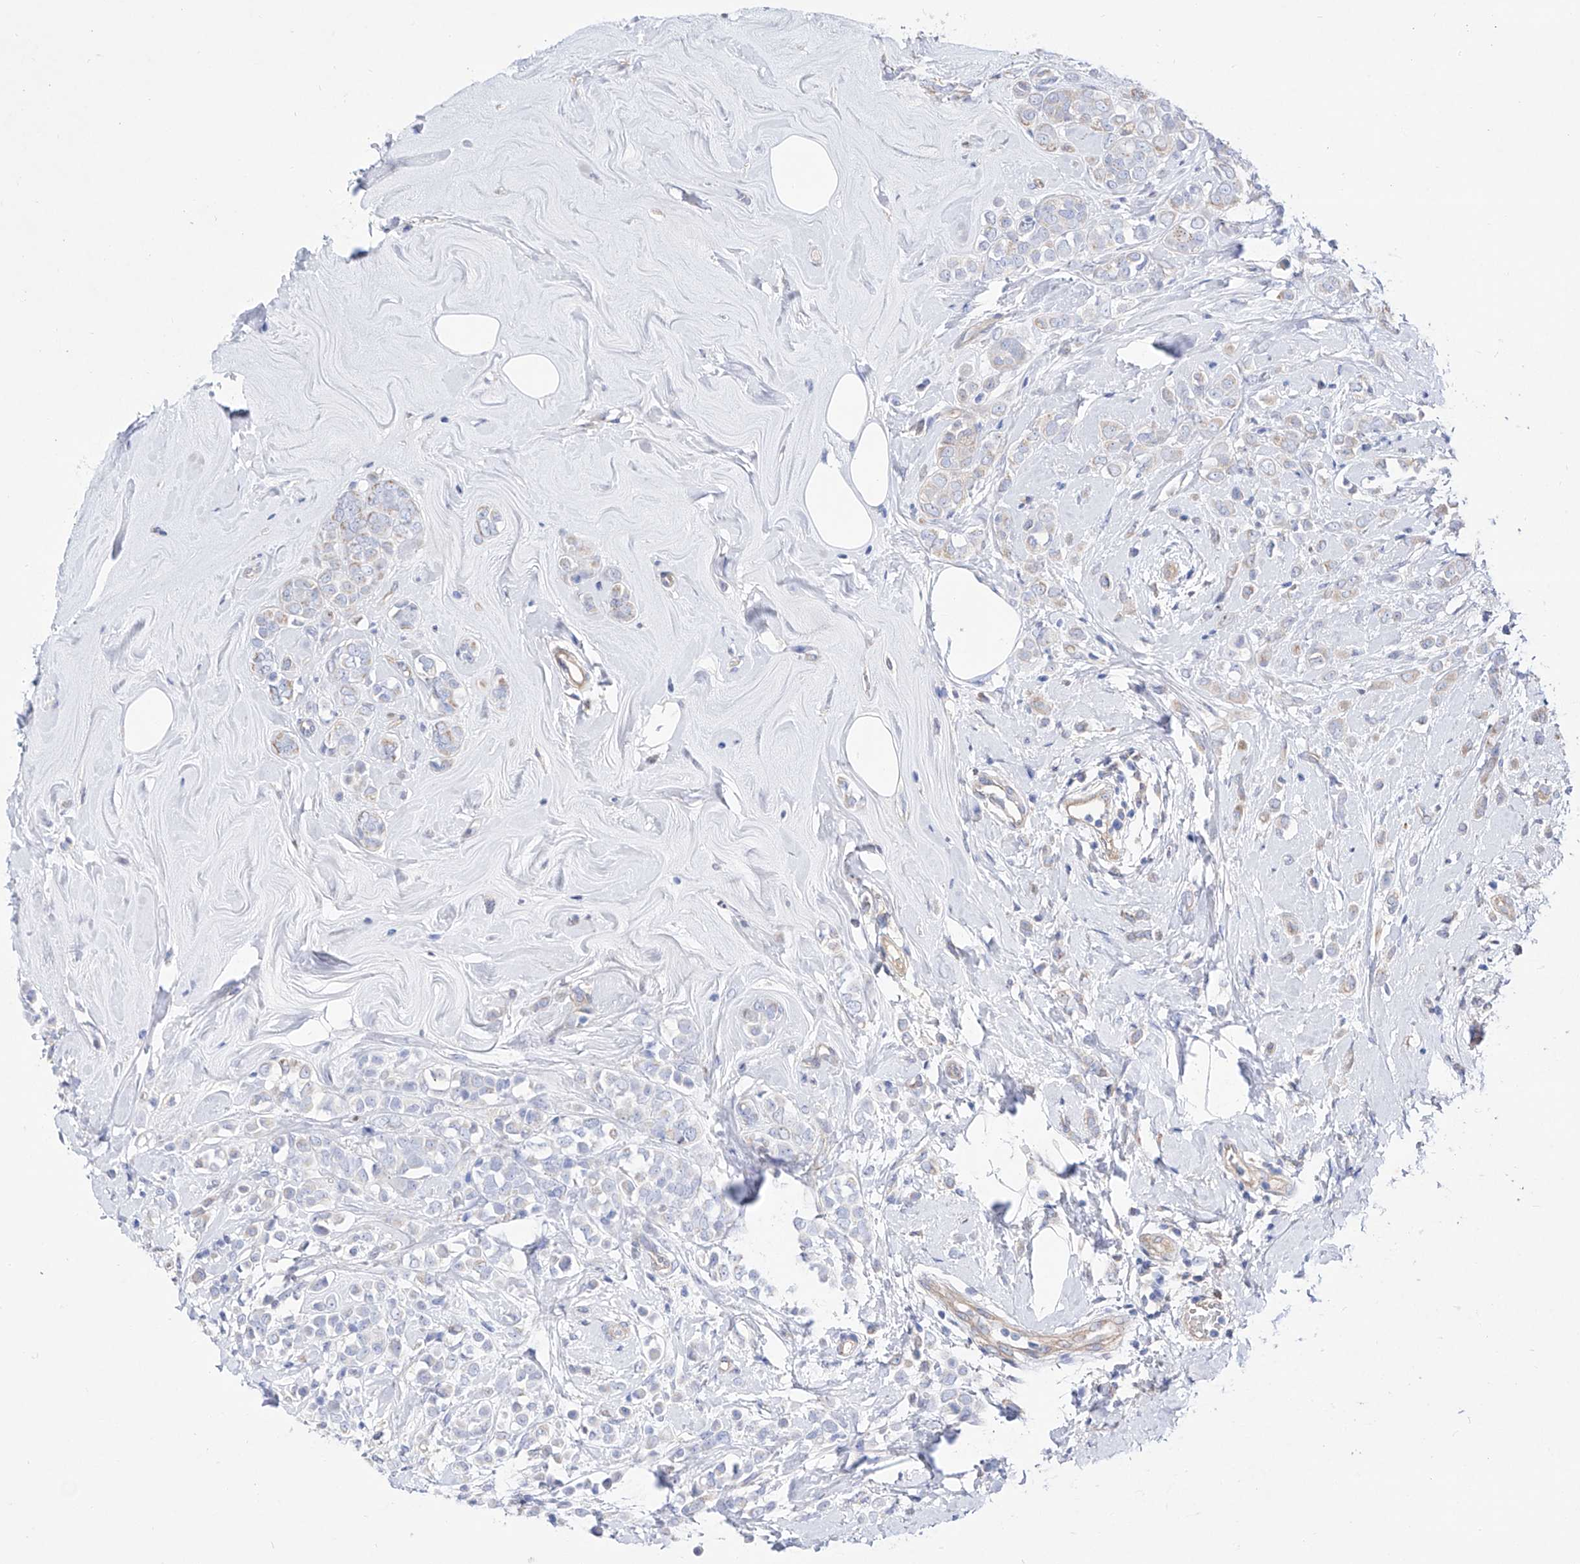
{"staining": {"intensity": "negative", "quantity": "none", "location": "none"}, "tissue": "breast cancer", "cell_type": "Tumor cells", "image_type": "cancer", "snomed": [{"axis": "morphology", "description": "Lobular carcinoma"}, {"axis": "topography", "description": "Breast"}], "caption": "Tumor cells show no significant protein staining in breast lobular carcinoma.", "gene": "ZNF653", "patient": {"sex": "female", "age": 47}}